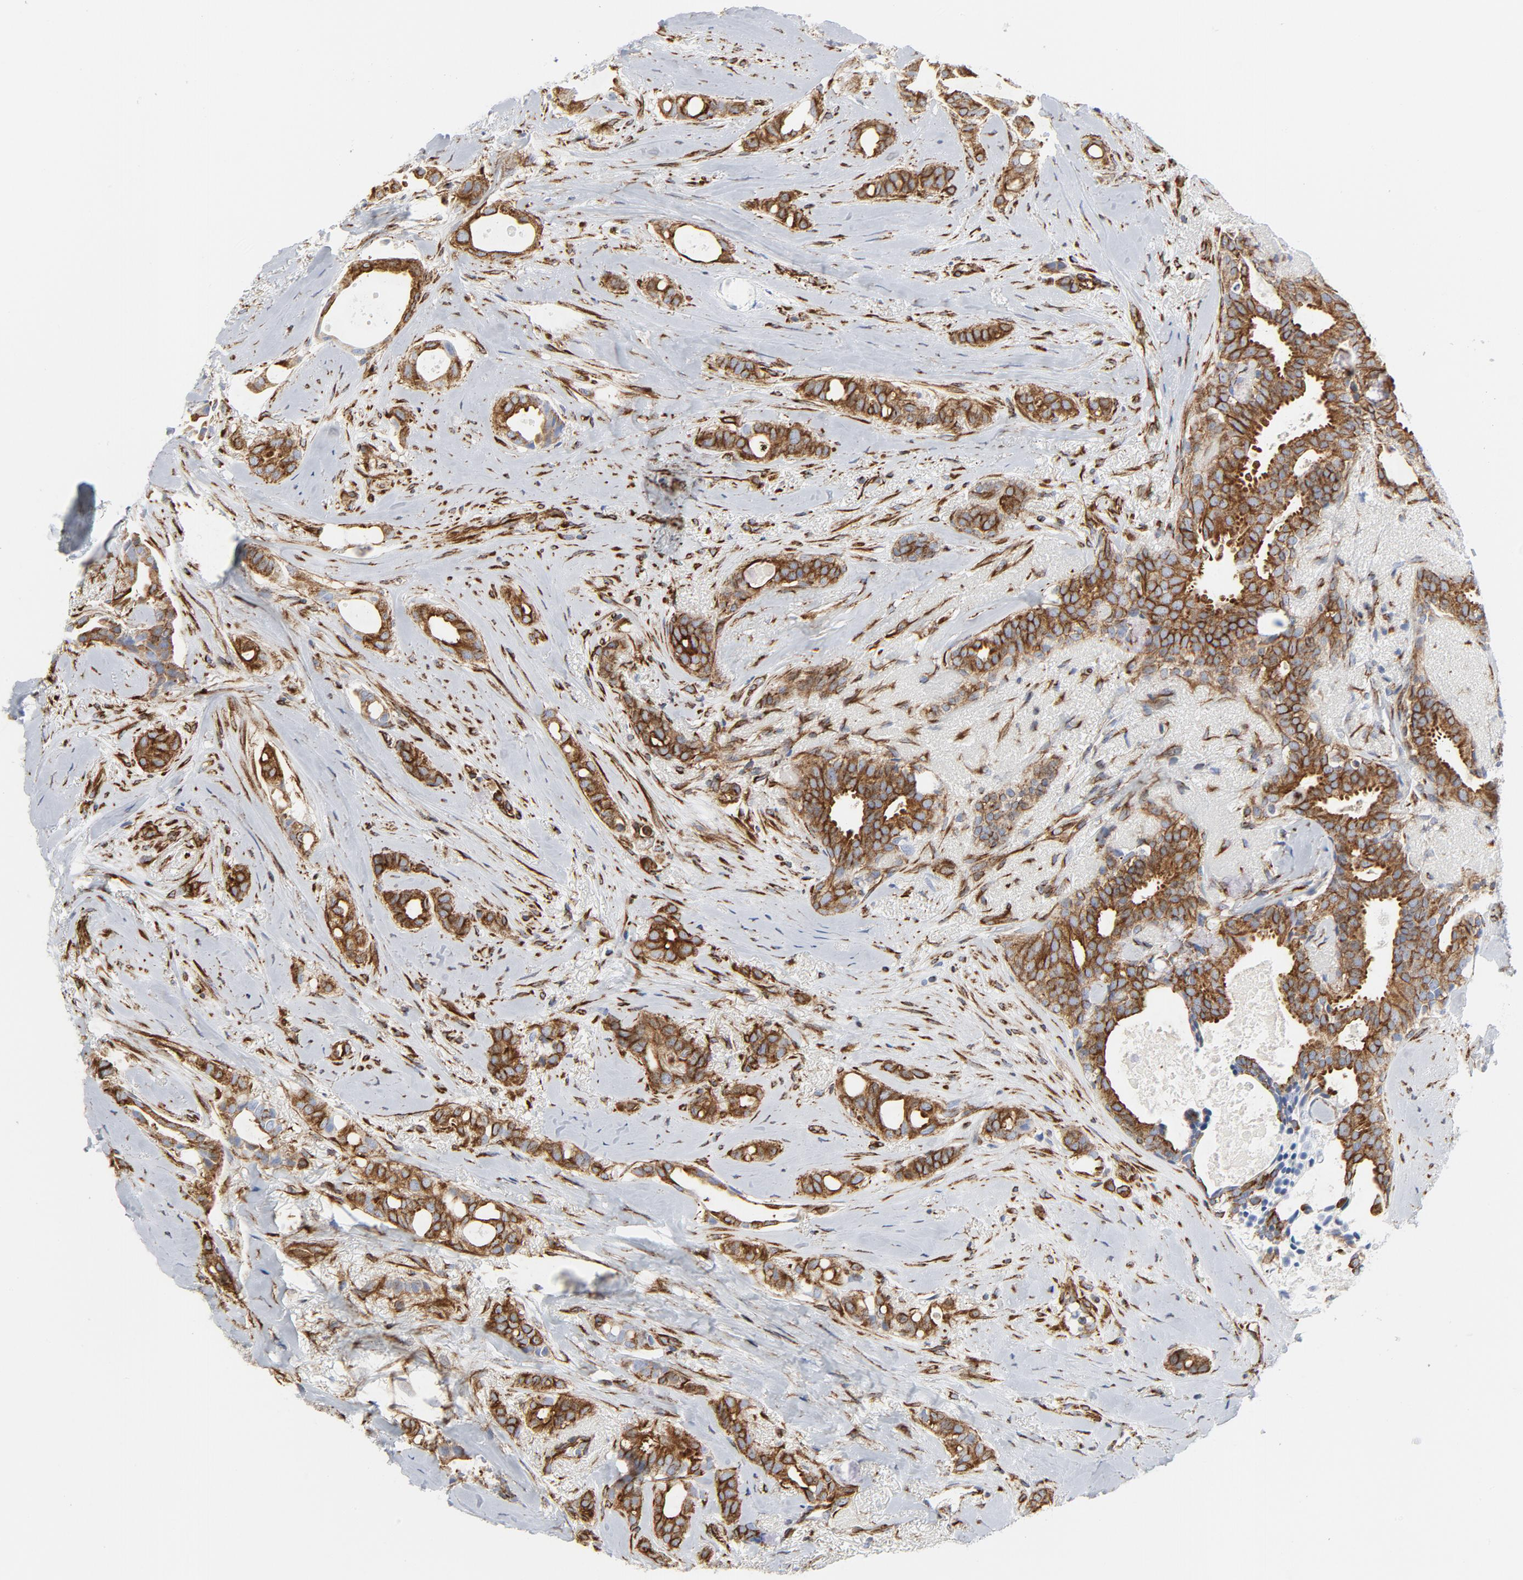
{"staining": {"intensity": "moderate", "quantity": ">75%", "location": "cytoplasmic/membranous"}, "tissue": "breast cancer", "cell_type": "Tumor cells", "image_type": "cancer", "snomed": [{"axis": "morphology", "description": "Duct carcinoma"}, {"axis": "topography", "description": "Breast"}], "caption": "The photomicrograph displays staining of intraductal carcinoma (breast), revealing moderate cytoplasmic/membranous protein staining (brown color) within tumor cells. (Brightfield microscopy of DAB IHC at high magnification).", "gene": "TUBB1", "patient": {"sex": "female", "age": 54}}